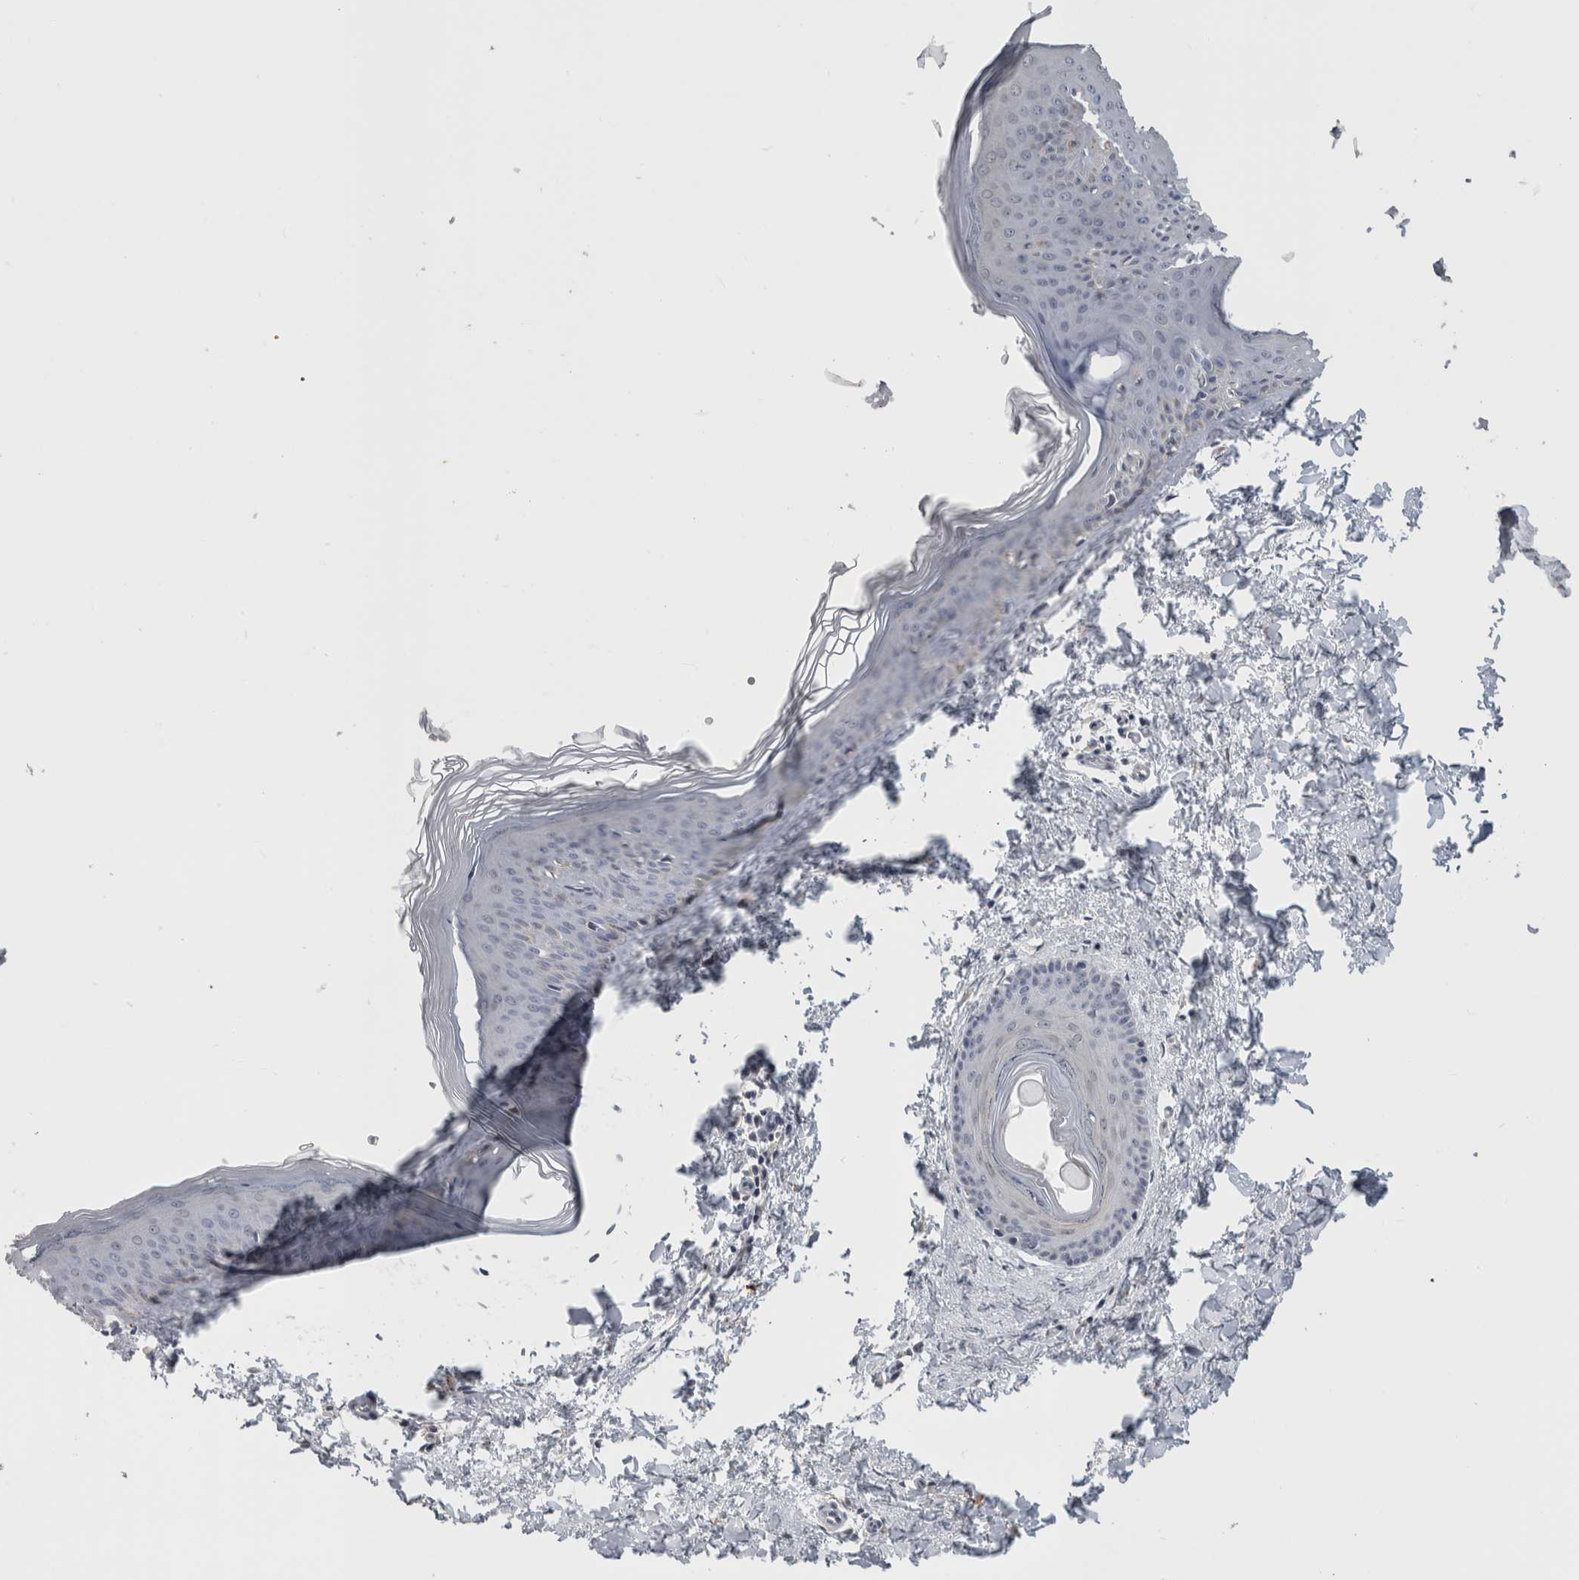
{"staining": {"intensity": "negative", "quantity": "none", "location": "none"}, "tissue": "skin", "cell_type": "Fibroblasts", "image_type": "normal", "snomed": [{"axis": "morphology", "description": "Normal tissue, NOS"}, {"axis": "topography", "description": "Skin"}], "caption": "Immunohistochemical staining of normal skin exhibits no significant positivity in fibroblasts.", "gene": "TMEM242", "patient": {"sex": "female", "age": 27}}